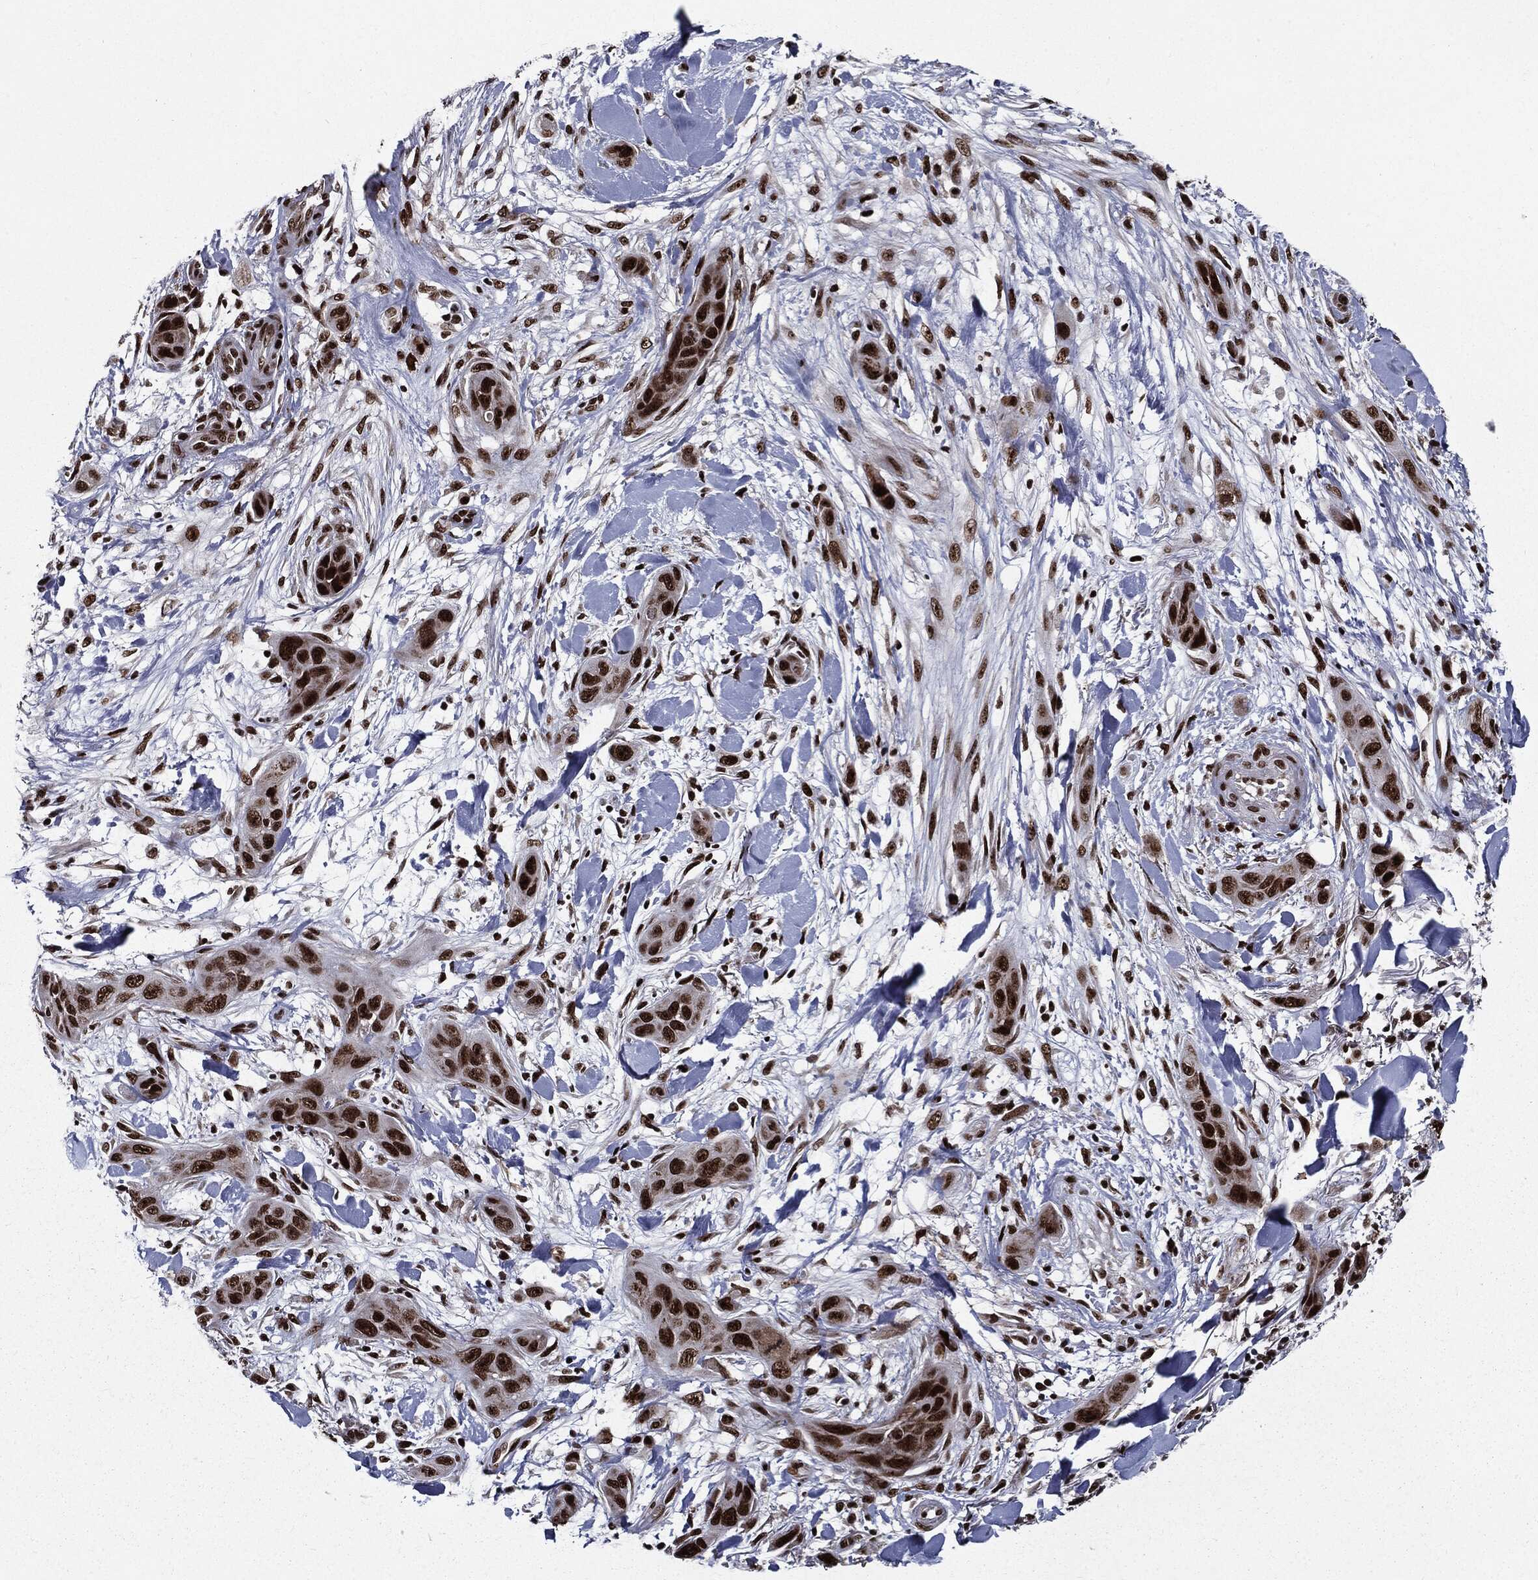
{"staining": {"intensity": "strong", "quantity": ">75%", "location": "nuclear"}, "tissue": "skin cancer", "cell_type": "Tumor cells", "image_type": "cancer", "snomed": [{"axis": "morphology", "description": "Squamous cell carcinoma, NOS"}, {"axis": "topography", "description": "Skin"}], "caption": "A high-resolution photomicrograph shows immunohistochemistry staining of skin cancer (squamous cell carcinoma), which exhibits strong nuclear staining in about >75% of tumor cells.", "gene": "ZFP91", "patient": {"sex": "male", "age": 78}}